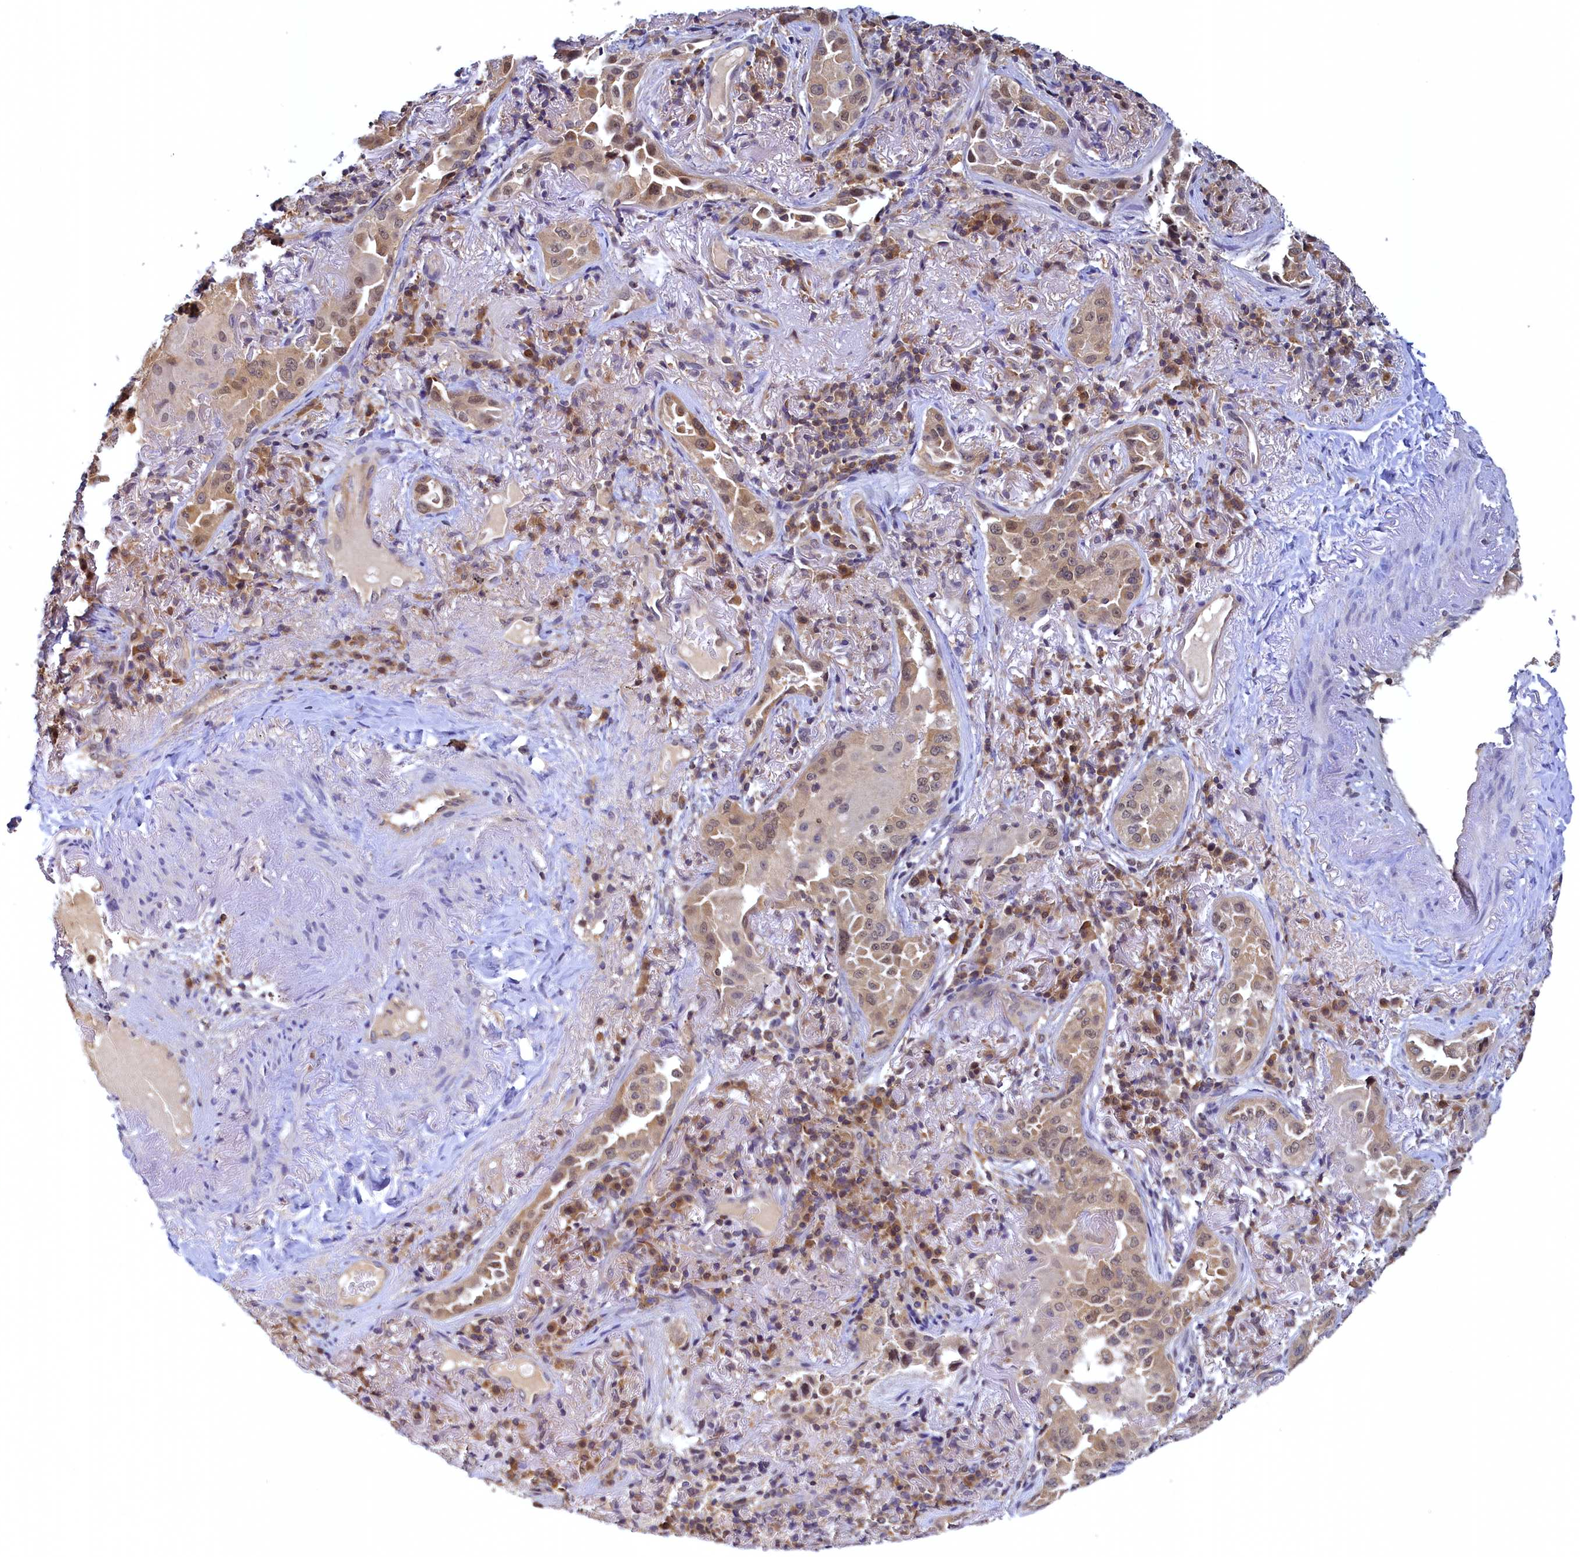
{"staining": {"intensity": "moderate", "quantity": ">75%", "location": "cytoplasmic/membranous,nuclear"}, "tissue": "lung cancer", "cell_type": "Tumor cells", "image_type": "cancer", "snomed": [{"axis": "morphology", "description": "Adenocarcinoma, NOS"}, {"axis": "topography", "description": "Lung"}], "caption": "High-magnification brightfield microscopy of lung cancer (adenocarcinoma) stained with DAB (3,3'-diaminobenzidine) (brown) and counterstained with hematoxylin (blue). tumor cells exhibit moderate cytoplasmic/membranous and nuclear expression is appreciated in approximately>75% of cells.", "gene": "PAAF1", "patient": {"sex": "female", "age": 69}}